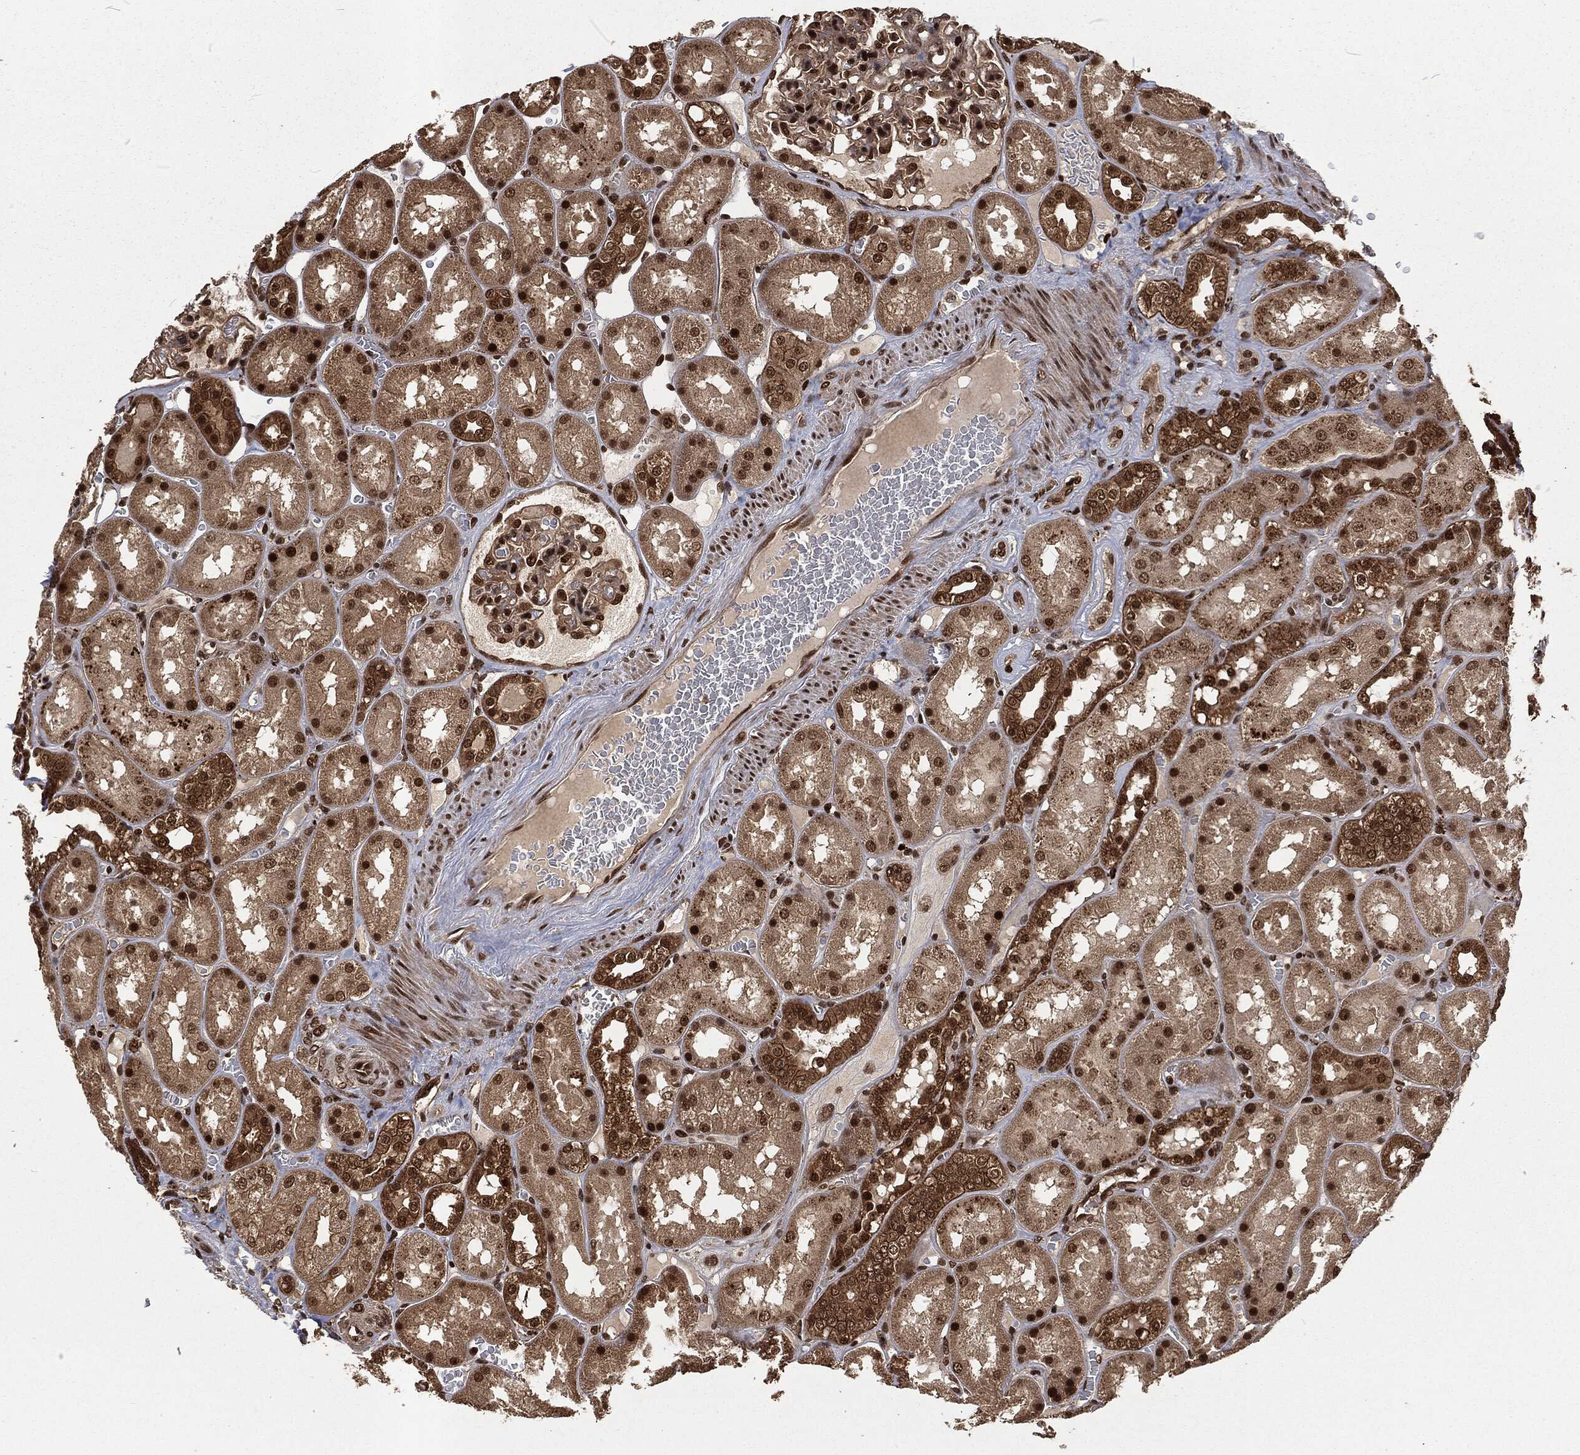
{"staining": {"intensity": "strong", "quantity": ">75%", "location": "nuclear"}, "tissue": "kidney", "cell_type": "Cells in glomeruli", "image_type": "normal", "snomed": [{"axis": "morphology", "description": "Normal tissue, NOS"}, {"axis": "topography", "description": "Kidney"}], "caption": "A brown stain highlights strong nuclear positivity of a protein in cells in glomeruli of normal kidney. The protein is shown in brown color, while the nuclei are stained blue.", "gene": "NGRN", "patient": {"sex": "male", "age": 73}}